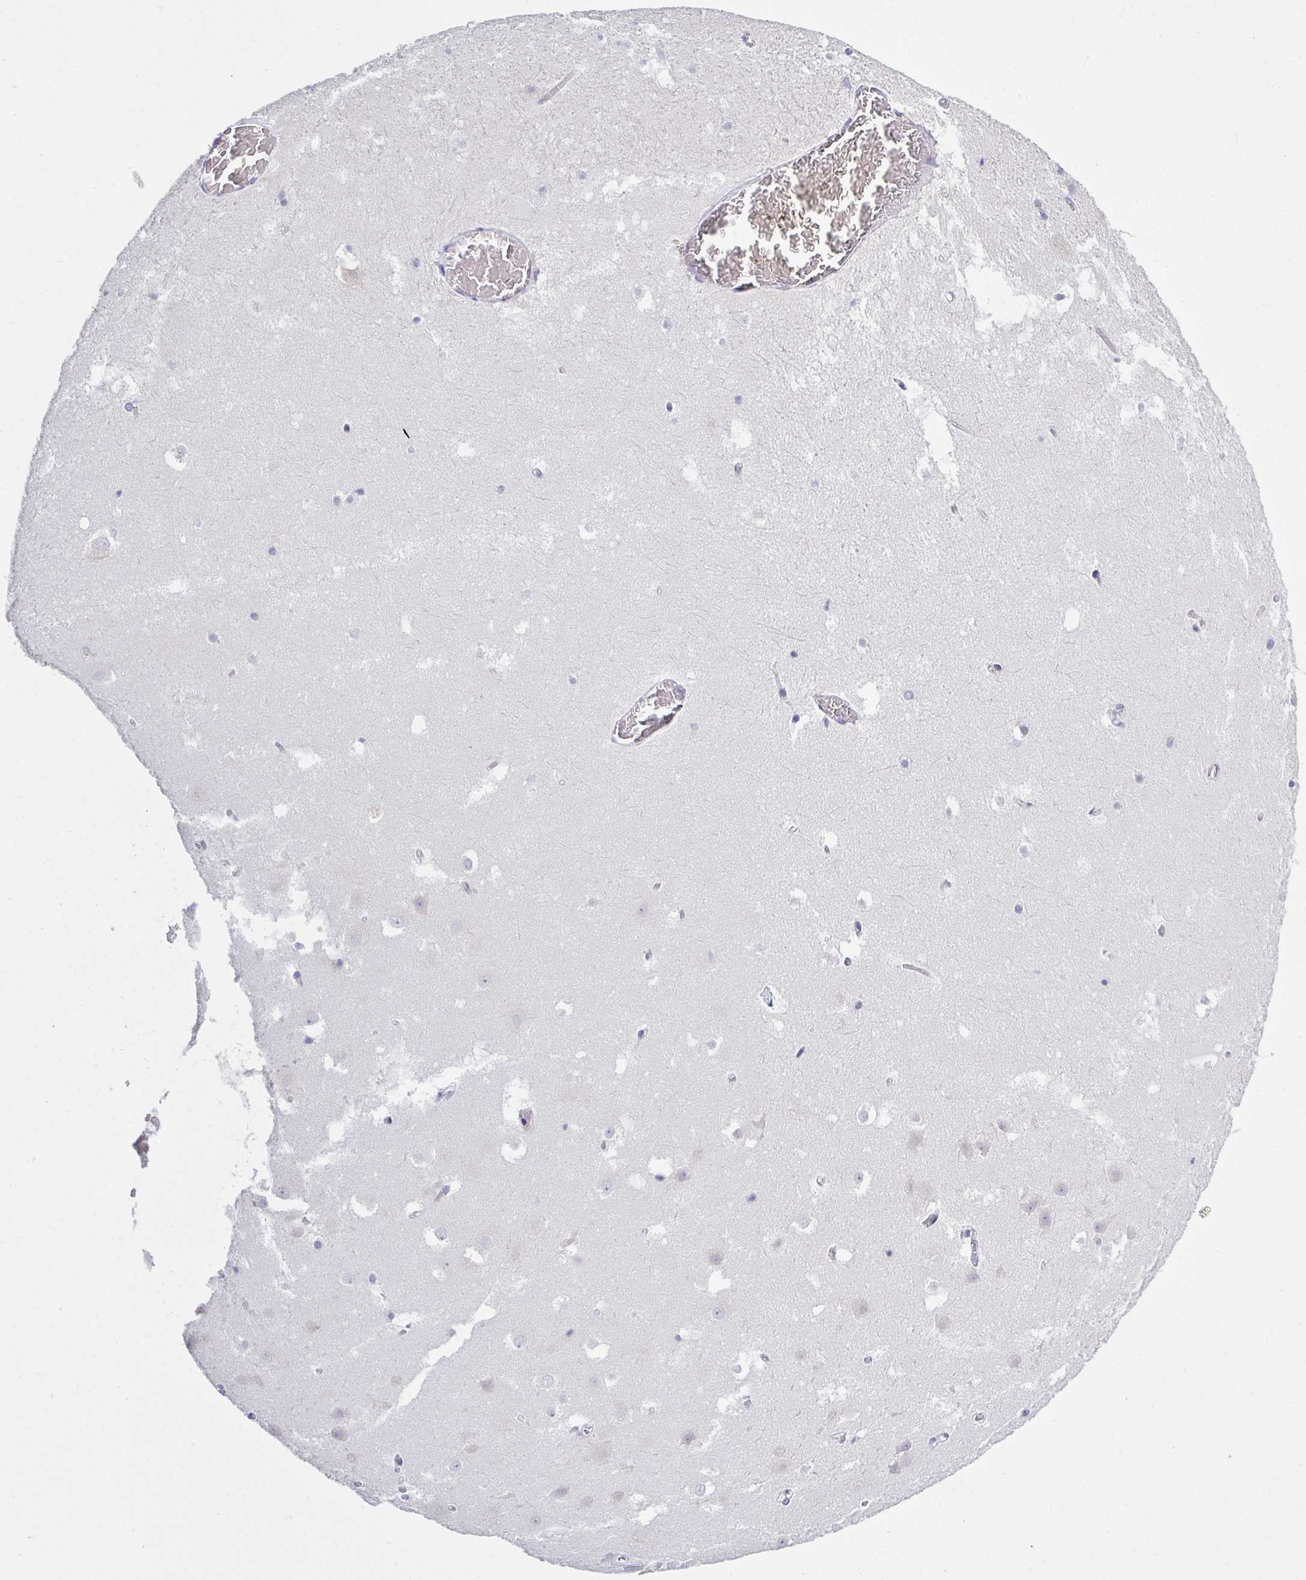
{"staining": {"intensity": "negative", "quantity": "none", "location": "none"}, "tissue": "hippocampus", "cell_type": "Glial cells", "image_type": "normal", "snomed": [{"axis": "morphology", "description": "Normal tissue, NOS"}, {"axis": "topography", "description": "Hippocampus"}], "caption": "Protein analysis of benign hippocampus demonstrates no significant staining in glial cells.", "gene": "LRRC58", "patient": {"sex": "female", "age": 52}}